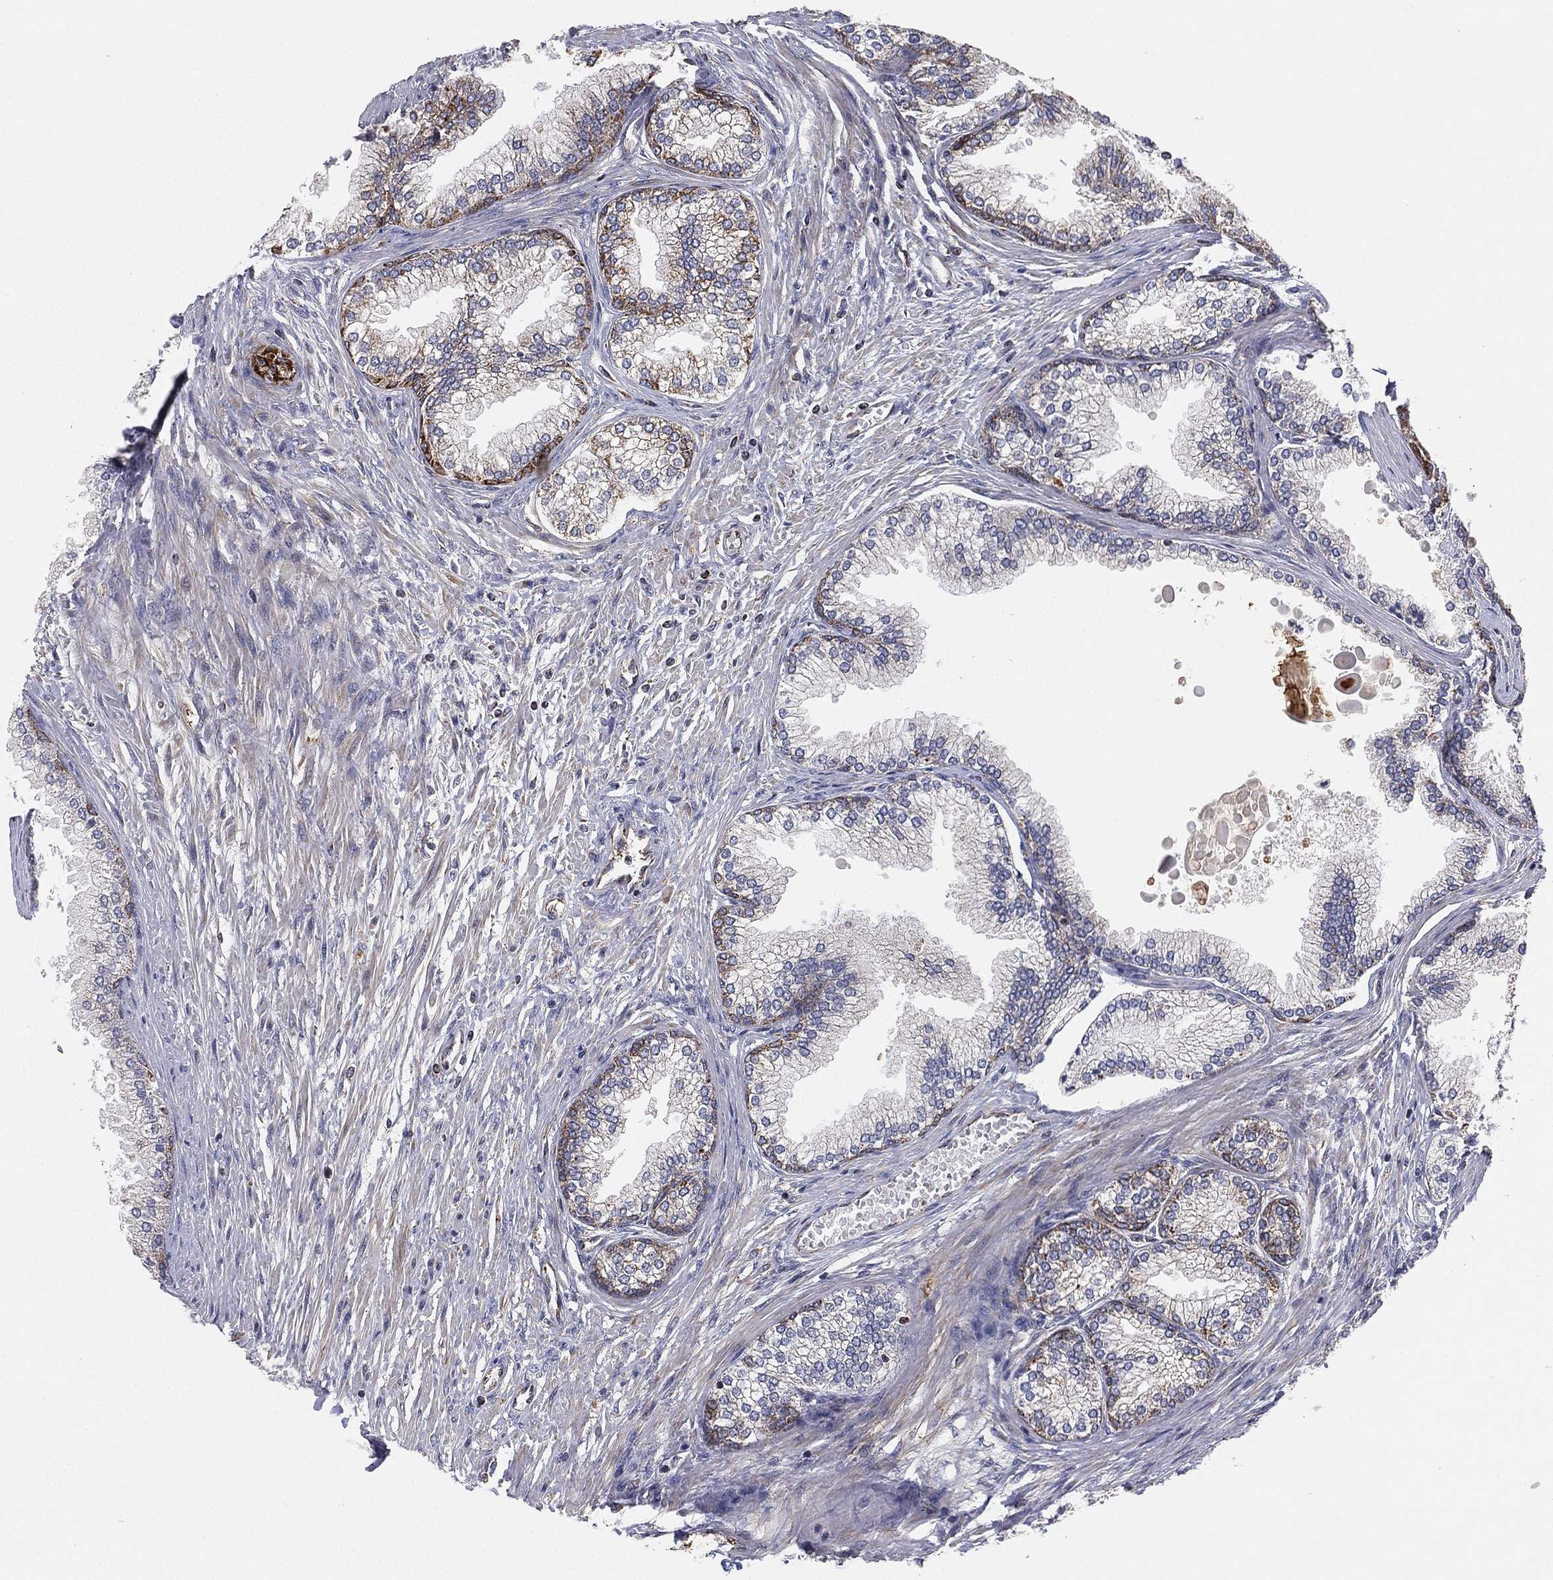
{"staining": {"intensity": "weak", "quantity": "25%-75%", "location": "cytoplasmic/membranous"}, "tissue": "prostate", "cell_type": "Glandular cells", "image_type": "normal", "snomed": [{"axis": "morphology", "description": "Normal tissue, NOS"}, {"axis": "topography", "description": "Prostate"}], "caption": "Protein expression analysis of benign prostate exhibits weak cytoplasmic/membranous positivity in about 25%-75% of glandular cells.", "gene": "CYB5B", "patient": {"sex": "male", "age": 72}}